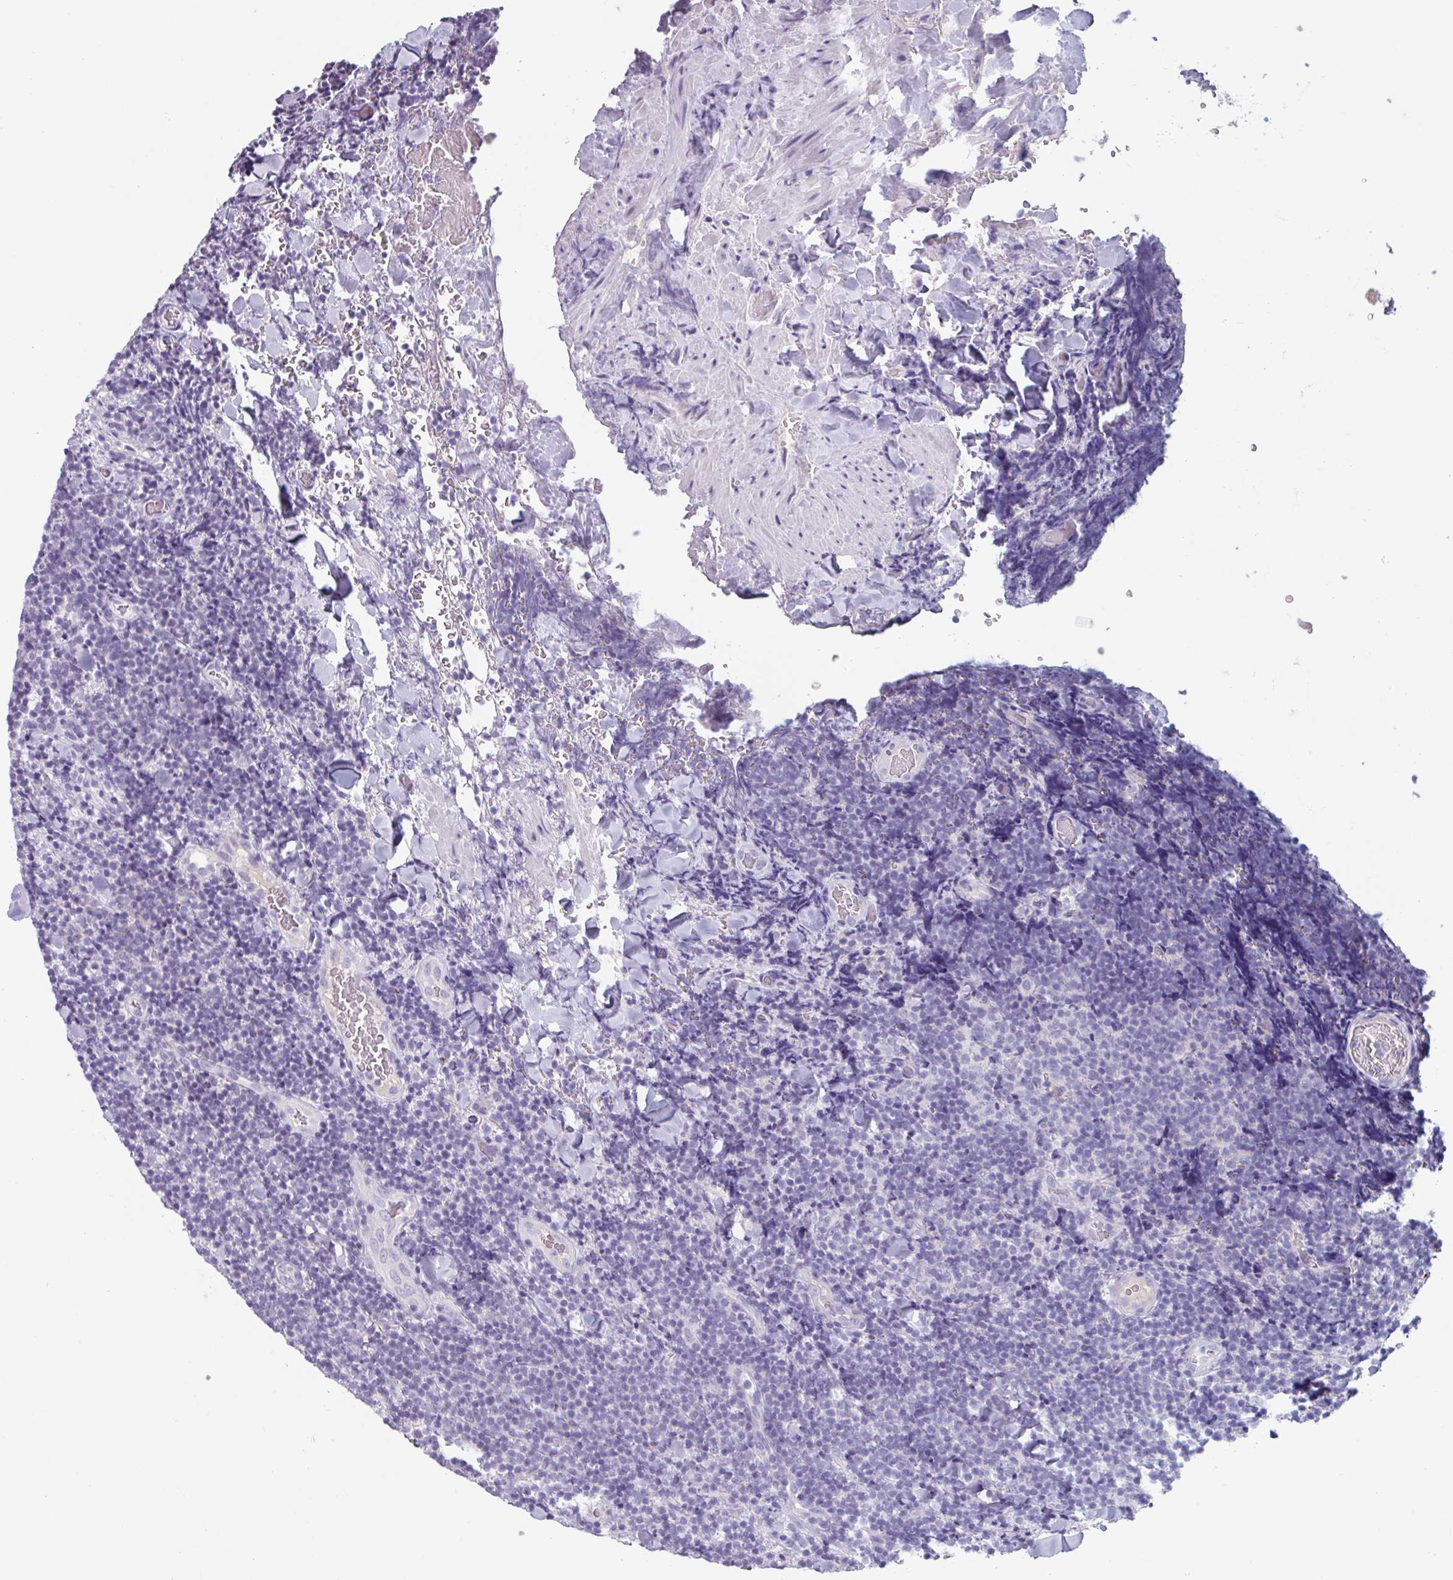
{"staining": {"intensity": "negative", "quantity": "none", "location": "none"}, "tissue": "lymphoma", "cell_type": "Tumor cells", "image_type": "cancer", "snomed": [{"axis": "morphology", "description": "Malignant lymphoma, non-Hodgkin's type, Low grade"}, {"axis": "topography", "description": "Lymph node"}], "caption": "Immunohistochemical staining of lymphoma reveals no significant positivity in tumor cells.", "gene": "OR2T10", "patient": {"sex": "male", "age": 66}}